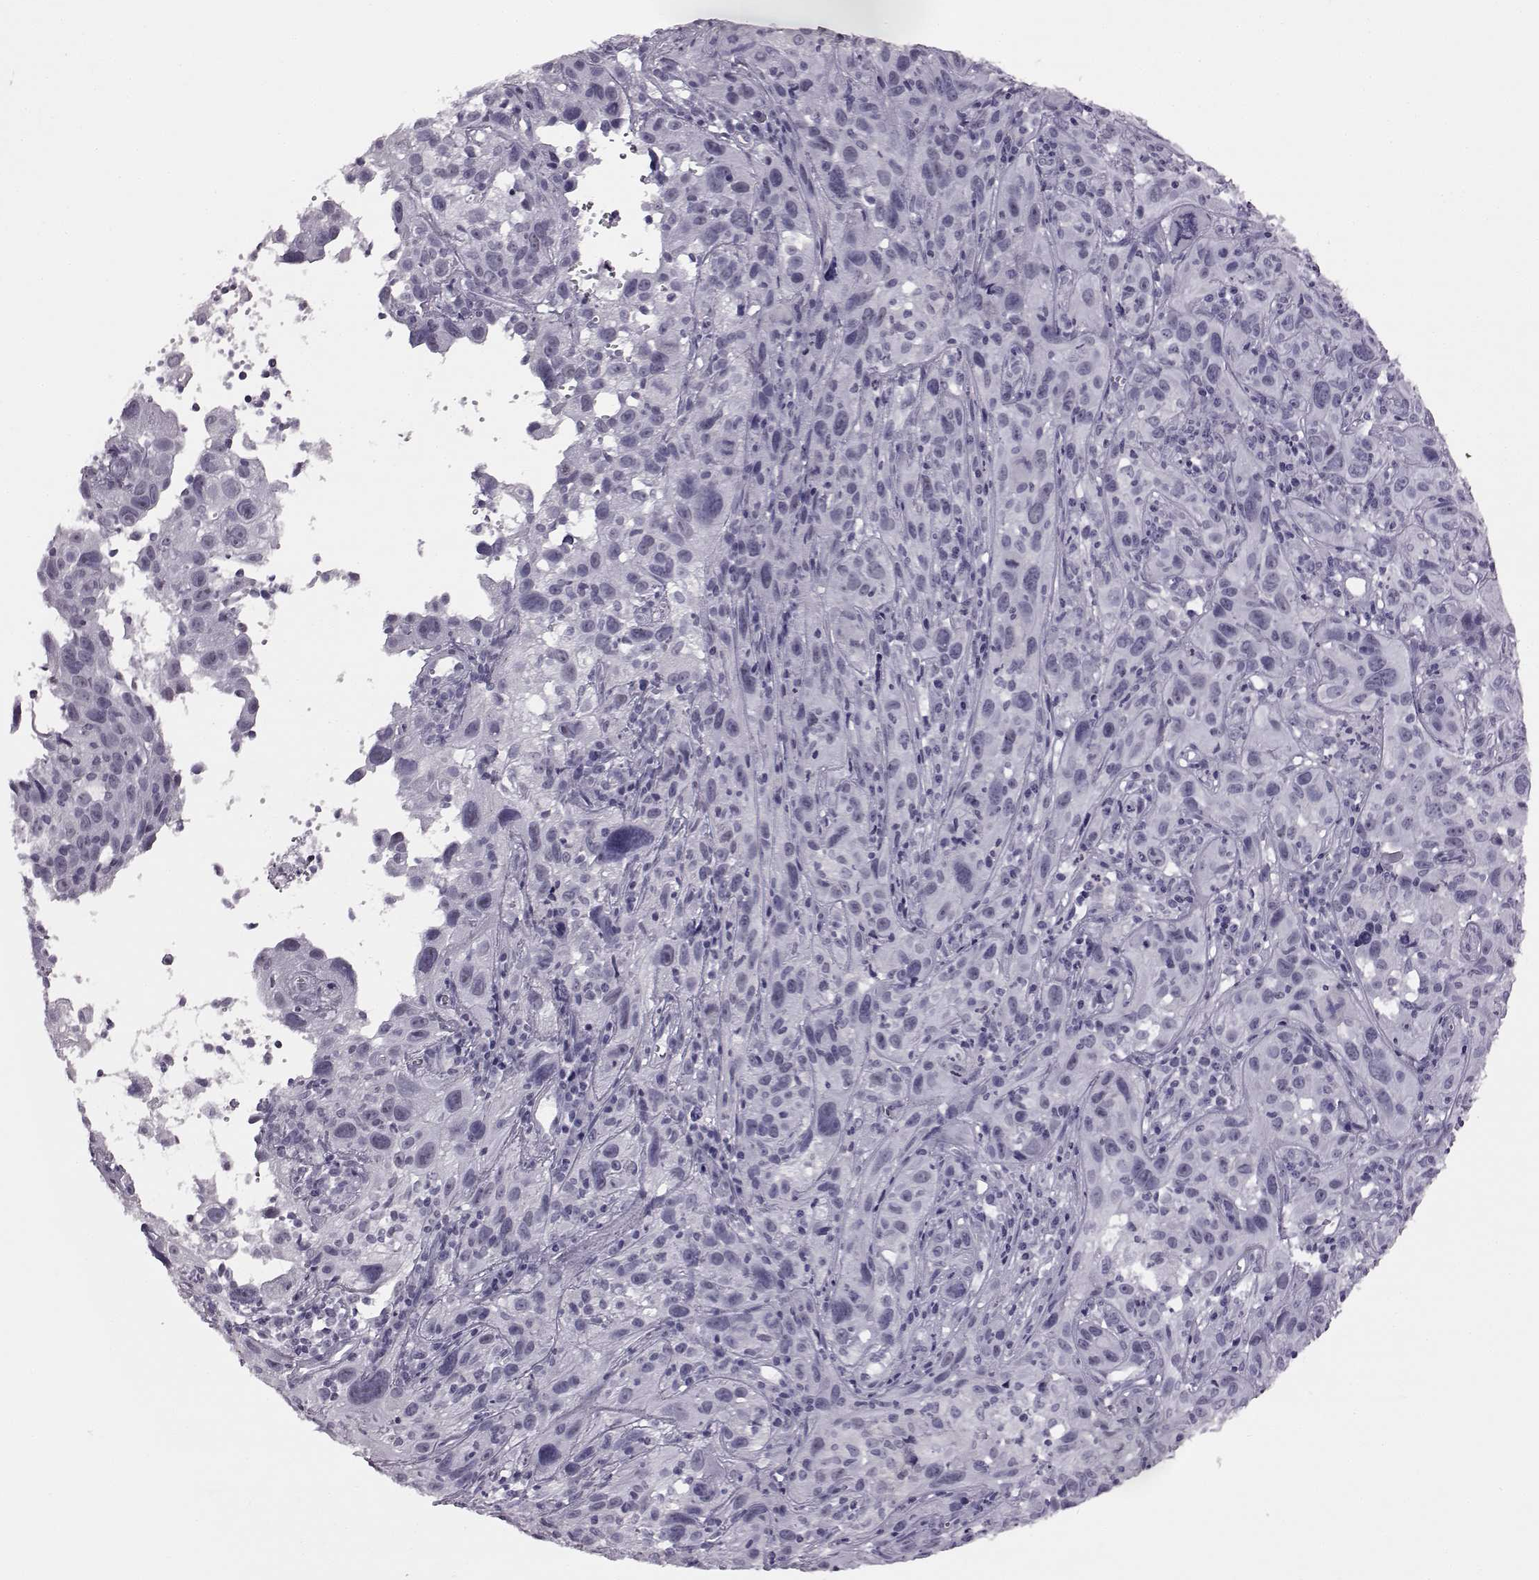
{"staining": {"intensity": "negative", "quantity": "none", "location": "none"}, "tissue": "cervical cancer", "cell_type": "Tumor cells", "image_type": "cancer", "snomed": [{"axis": "morphology", "description": "Squamous cell carcinoma, NOS"}, {"axis": "topography", "description": "Cervix"}], "caption": "Histopathology image shows no significant protein positivity in tumor cells of squamous cell carcinoma (cervical).", "gene": "ADGRG2", "patient": {"sex": "female", "age": 37}}